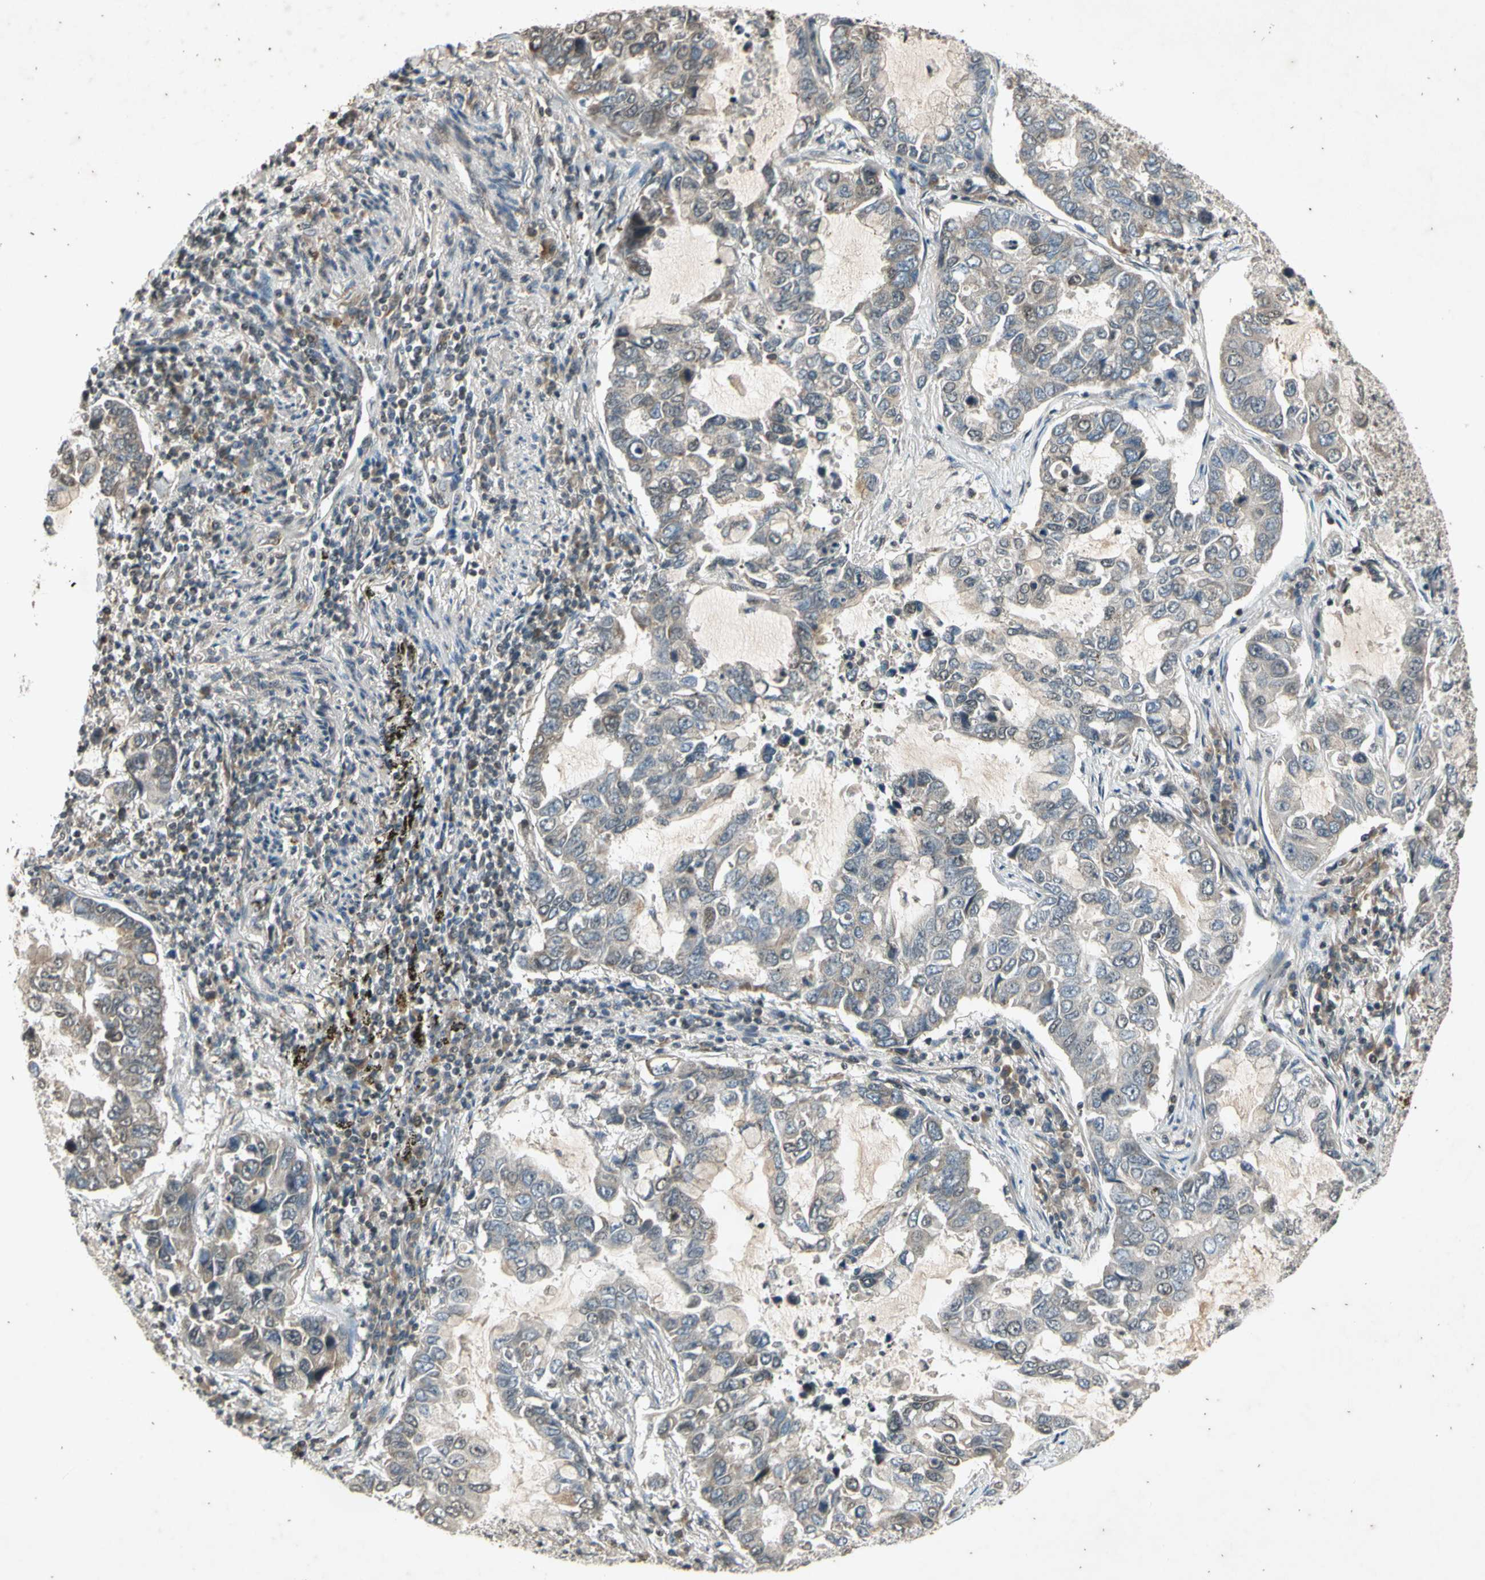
{"staining": {"intensity": "moderate", "quantity": "25%-75%", "location": "cytoplasmic/membranous"}, "tissue": "lung cancer", "cell_type": "Tumor cells", "image_type": "cancer", "snomed": [{"axis": "morphology", "description": "Adenocarcinoma, NOS"}, {"axis": "topography", "description": "Lung"}], "caption": "High-magnification brightfield microscopy of lung adenocarcinoma stained with DAB (3,3'-diaminobenzidine) (brown) and counterstained with hematoxylin (blue). tumor cells exhibit moderate cytoplasmic/membranous staining is present in approximately25%-75% of cells.", "gene": "EFNB2", "patient": {"sex": "male", "age": 64}}